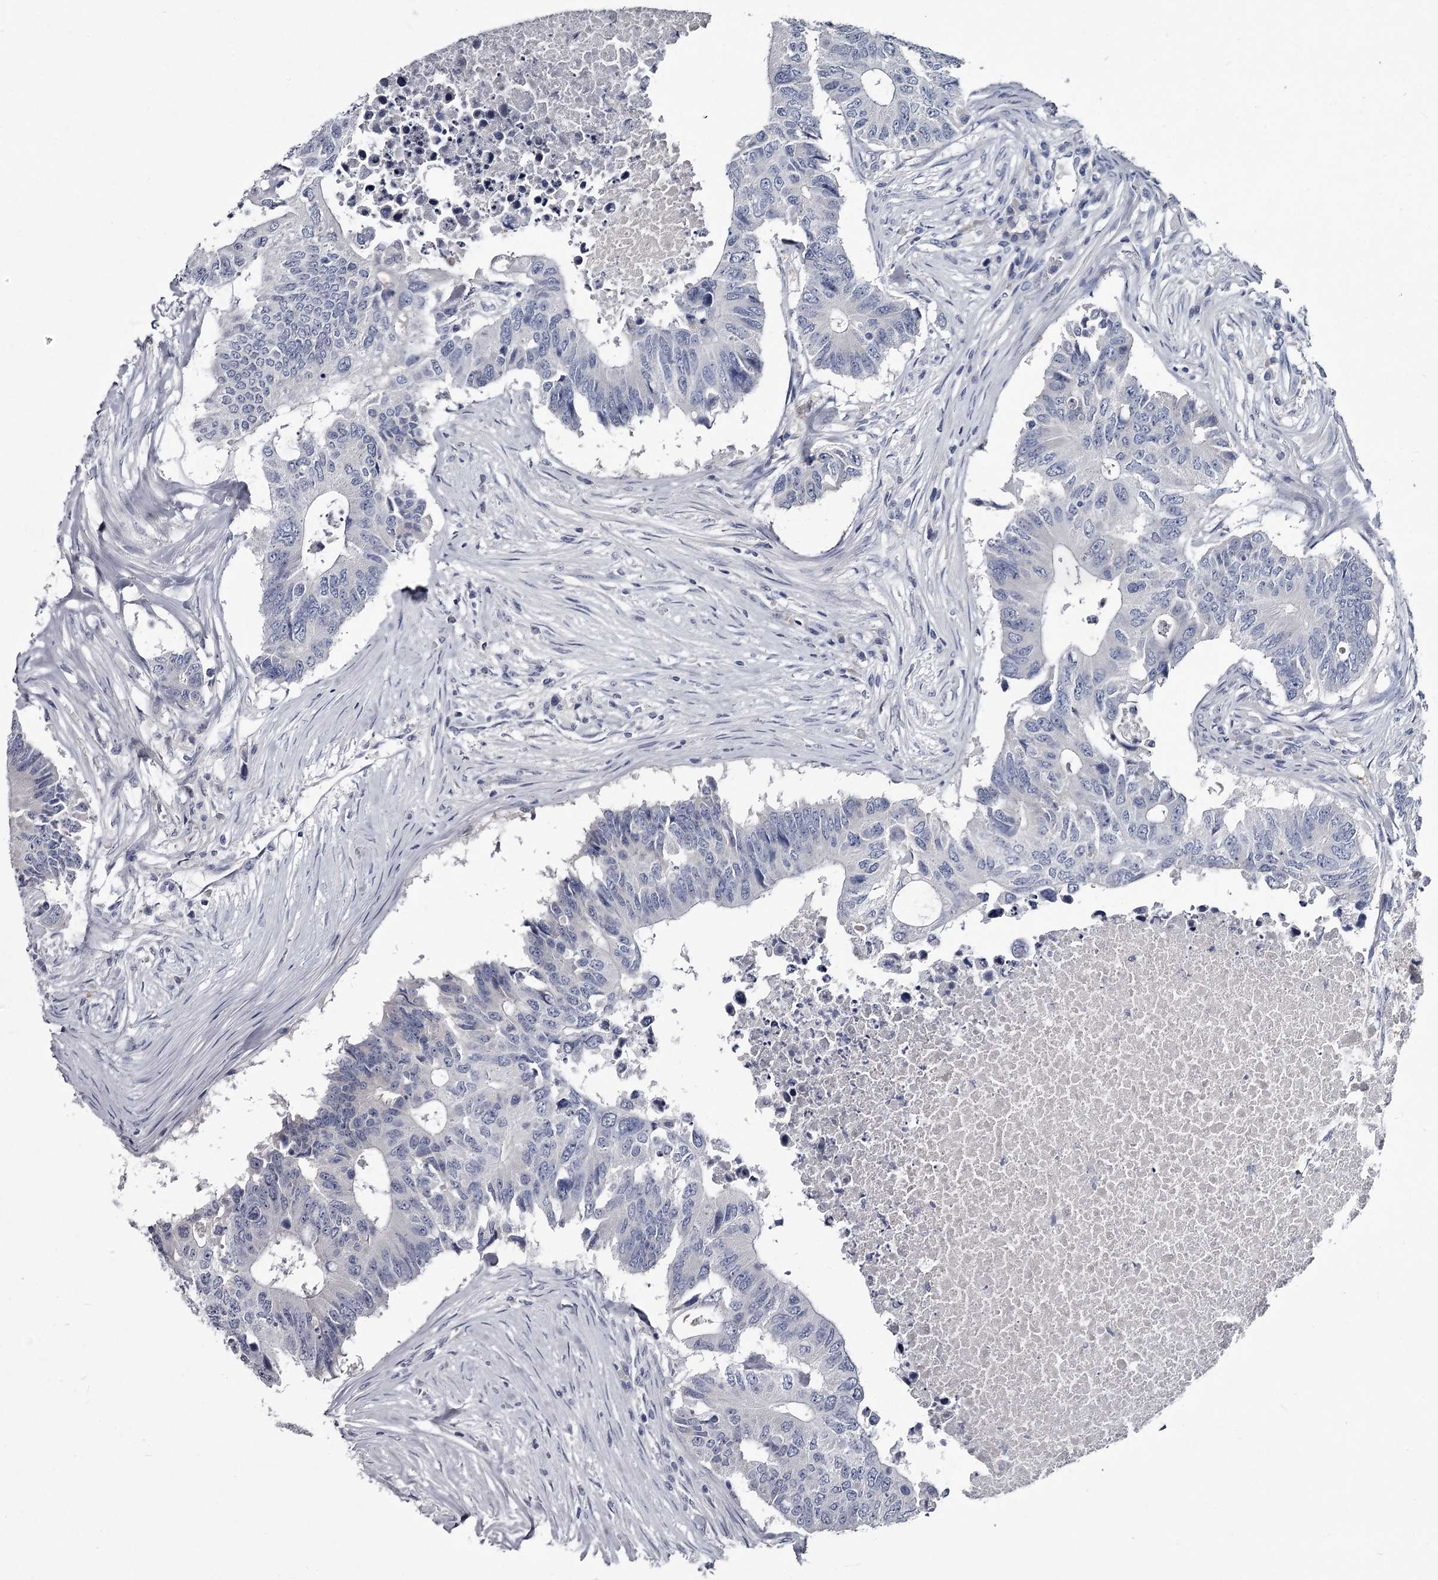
{"staining": {"intensity": "negative", "quantity": "none", "location": "none"}, "tissue": "colorectal cancer", "cell_type": "Tumor cells", "image_type": "cancer", "snomed": [{"axis": "morphology", "description": "Adenocarcinoma, NOS"}, {"axis": "topography", "description": "Colon"}], "caption": "Micrograph shows no protein positivity in tumor cells of colorectal cancer tissue. Brightfield microscopy of immunohistochemistry (IHC) stained with DAB (3,3'-diaminobenzidine) (brown) and hematoxylin (blue), captured at high magnification.", "gene": "DAO", "patient": {"sex": "male", "age": 71}}